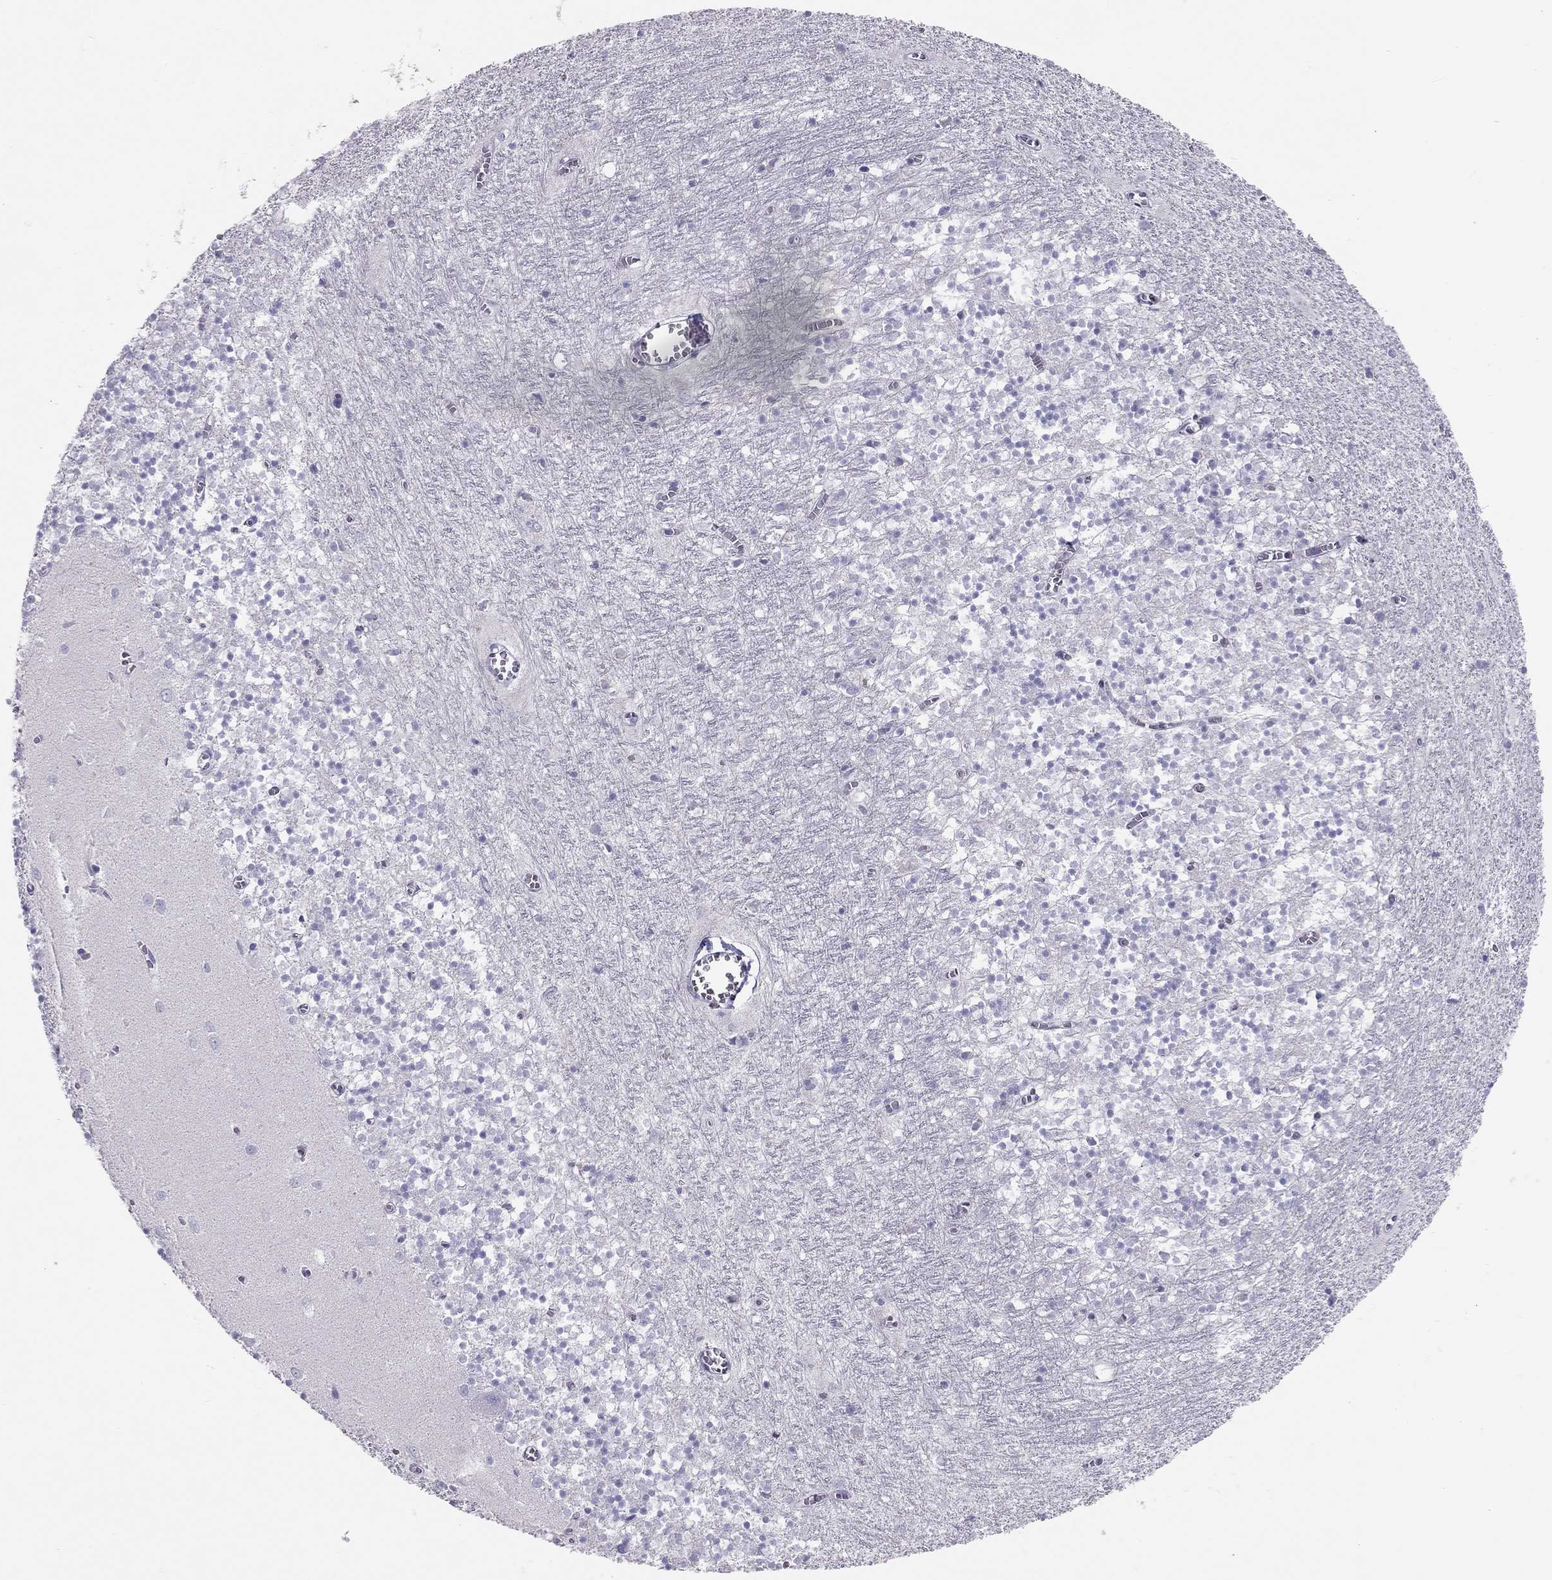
{"staining": {"intensity": "negative", "quantity": "none", "location": "none"}, "tissue": "cerebellum", "cell_type": "Cells in granular layer", "image_type": "normal", "snomed": [{"axis": "morphology", "description": "Normal tissue, NOS"}, {"axis": "topography", "description": "Cerebellum"}], "caption": "The micrograph displays no significant staining in cells in granular layer of cerebellum.", "gene": "SPATA12", "patient": {"sex": "female", "age": 64}}